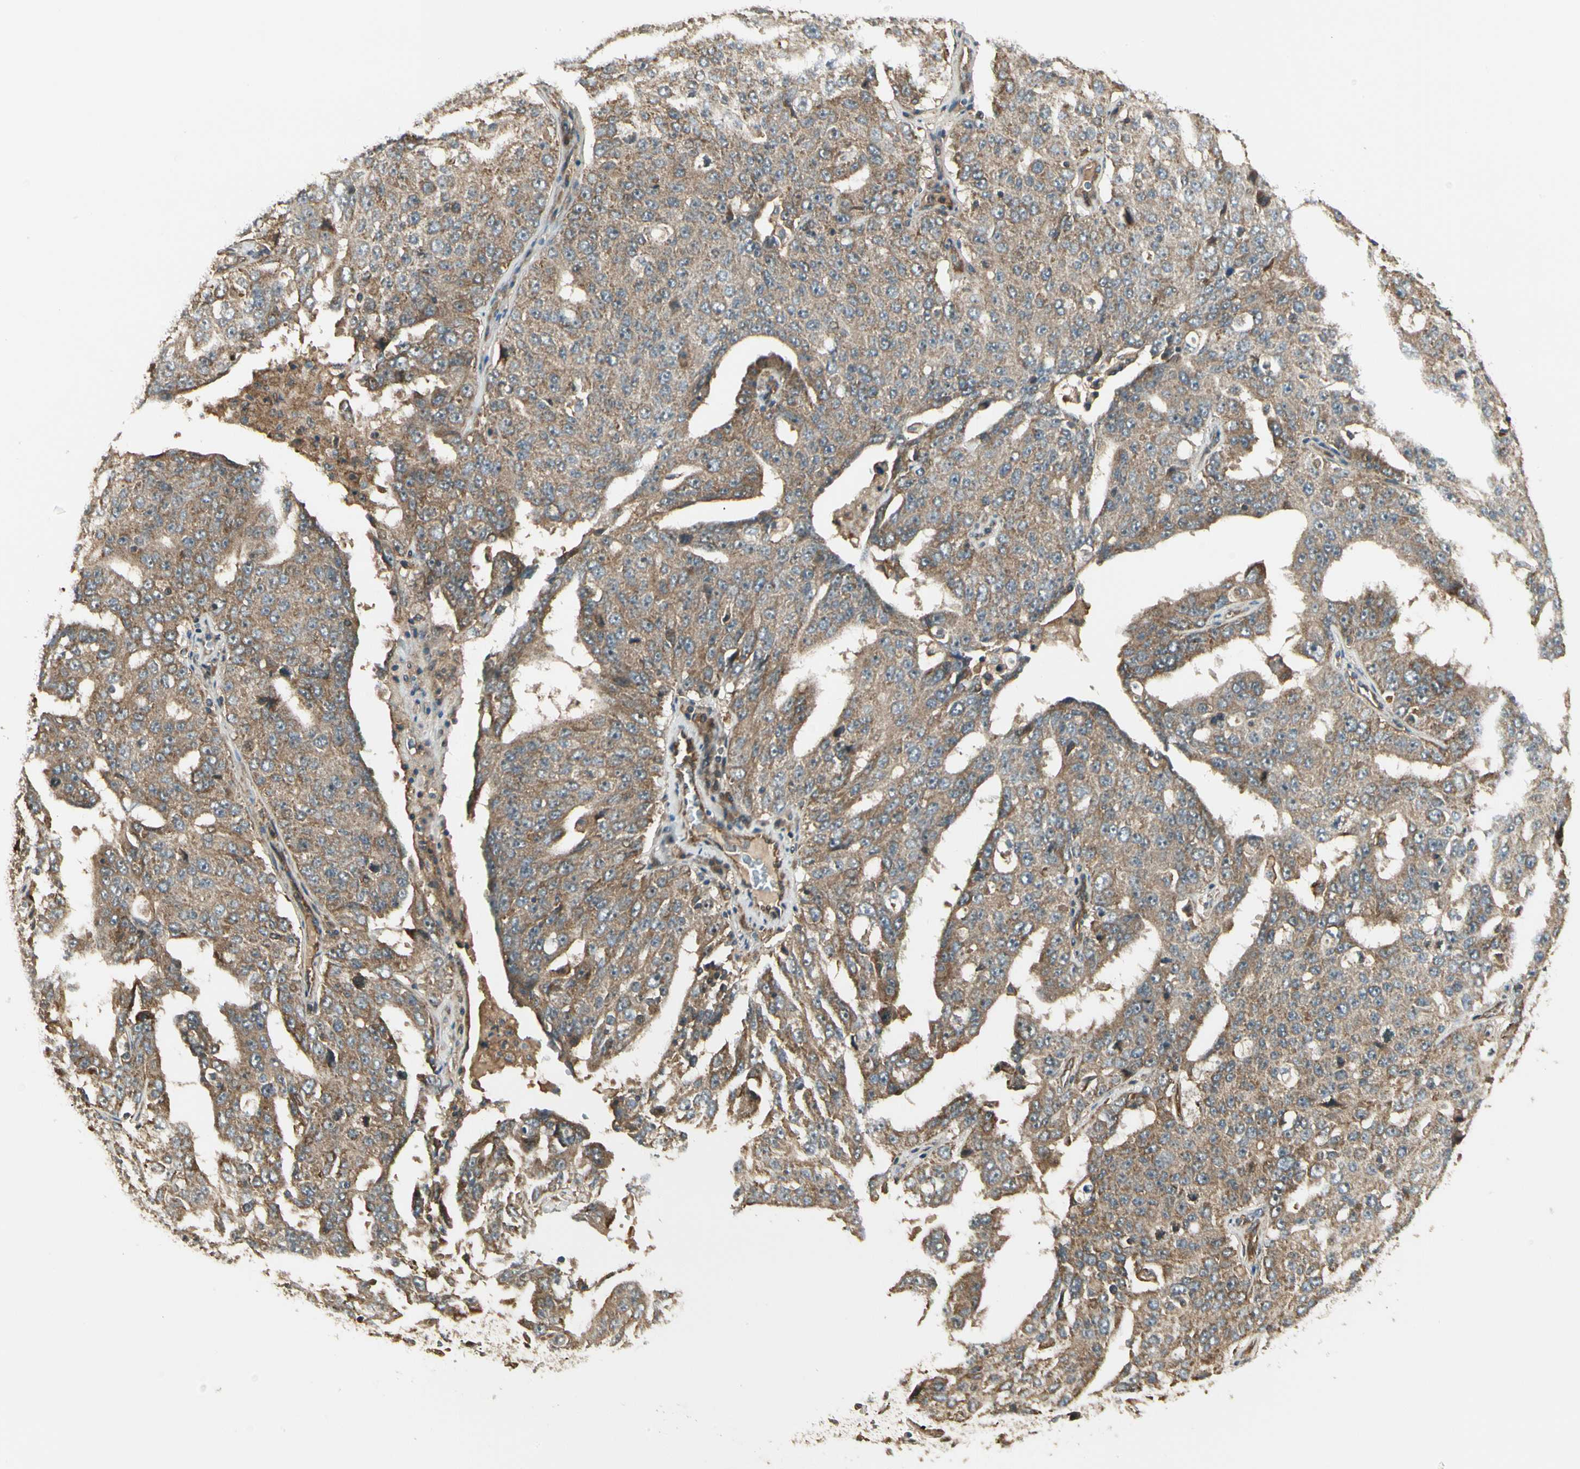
{"staining": {"intensity": "moderate", "quantity": ">75%", "location": "cytoplasmic/membranous"}, "tissue": "ovarian cancer", "cell_type": "Tumor cells", "image_type": "cancer", "snomed": [{"axis": "morphology", "description": "Carcinoma, endometroid"}, {"axis": "topography", "description": "Ovary"}], "caption": "Human ovarian endometroid carcinoma stained with a protein marker demonstrates moderate staining in tumor cells.", "gene": "FKBP15", "patient": {"sex": "female", "age": 62}}